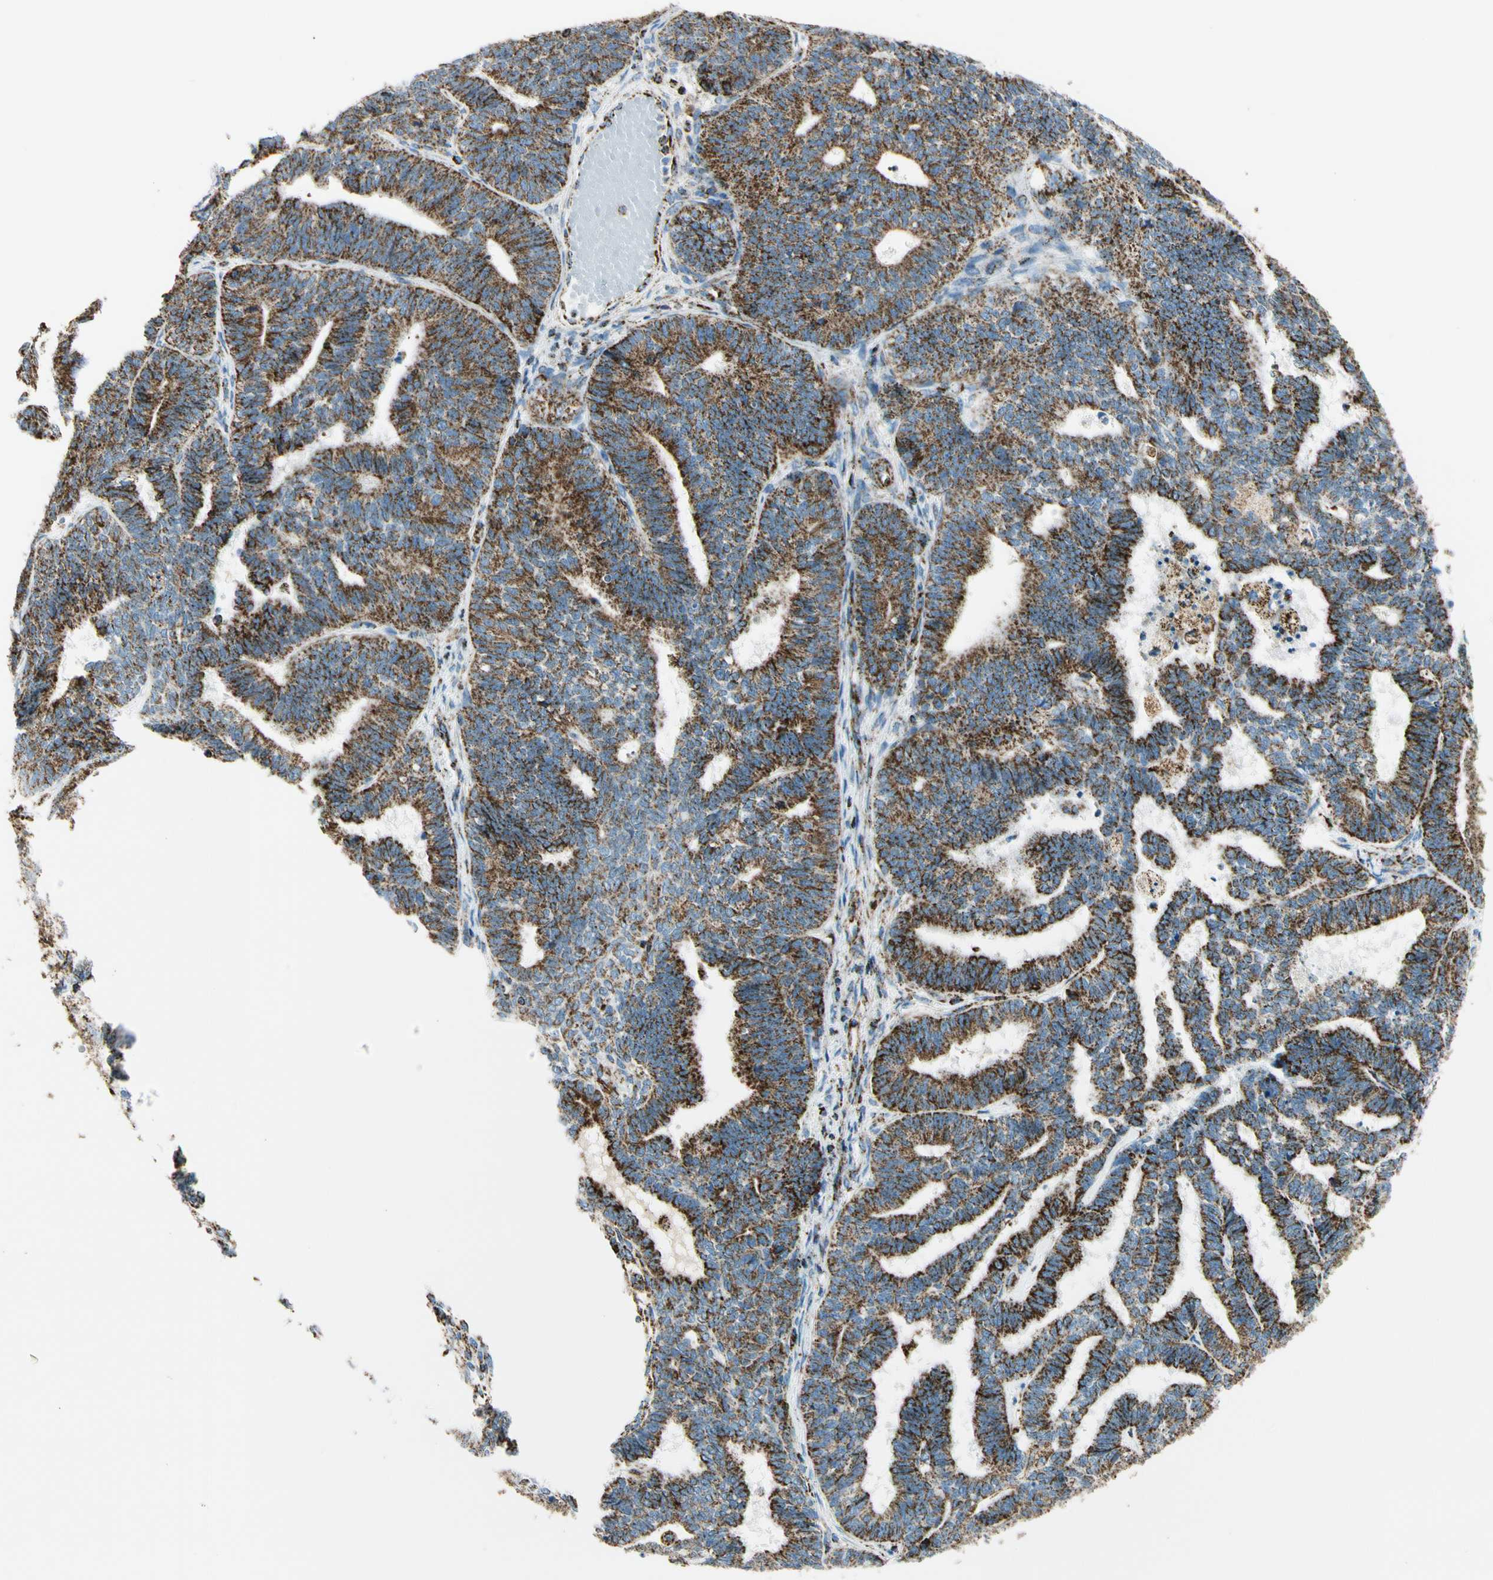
{"staining": {"intensity": "strong", "quantity": ">75%", "location": "cytoplasmic/membranous"}, "tissue": "endometrial cancer", "cell_type": "Tumor cells", "image_type": "cancer", "snomed": [{"axis": "morphology", "description": "Adenocarcinoma, NOS"}, {"axis": "topography", "description": "Endometrium"}], "caption": "Protein staining demonstrates strong cytoplasmic/membranous staining in approximately >75% of tumor cells in adenocarcinoma (endometrial).", "gene": "ME2", "patient": {"sex": "female", "age": 70}}